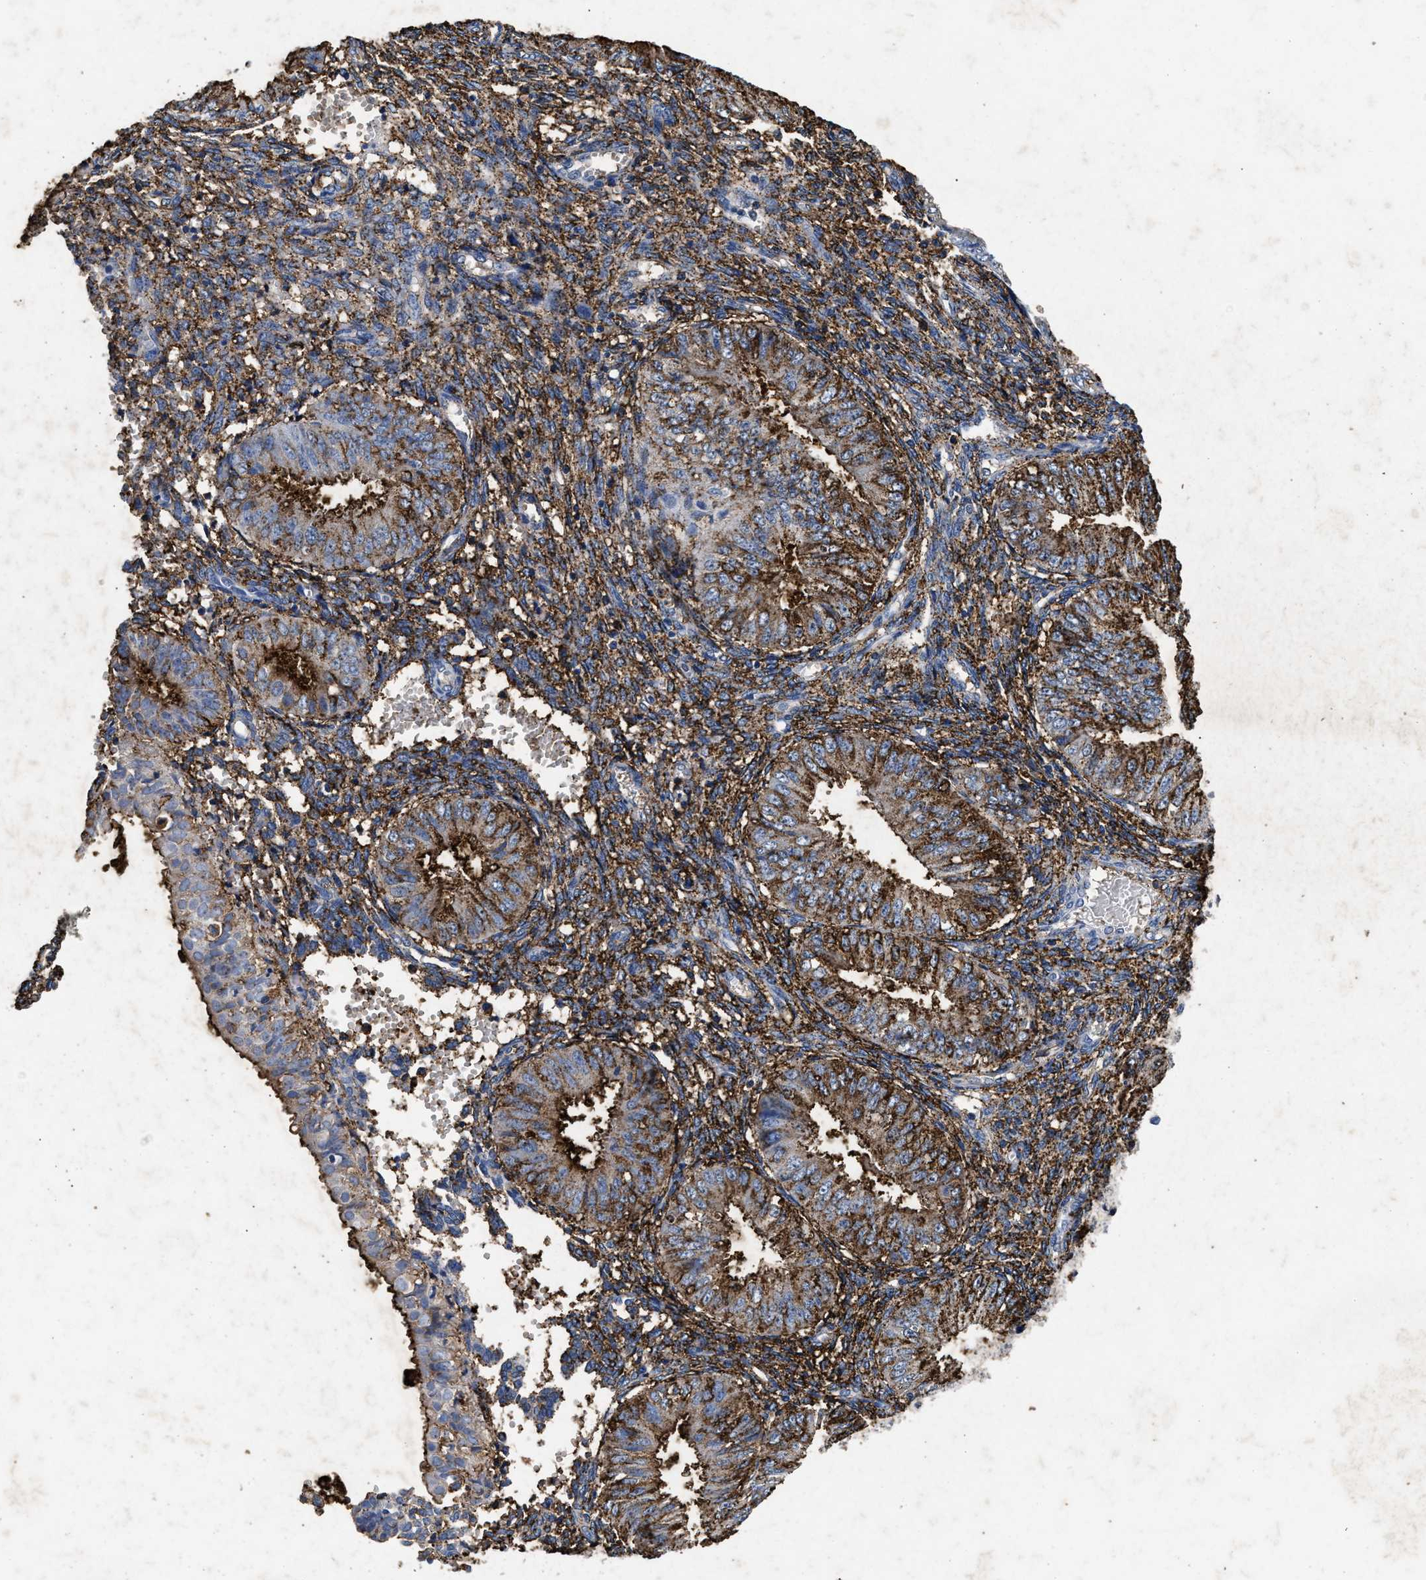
{"staining": {"intensity": "moderate", "quantity": "25%-75%", "location": "cytoplasmic/membranous"}, "tissue": "endometrial cancer", "cell_type": "Tumor cells", "image_type": "cancer", "snomed": [{"axis": "morphology", "description": "Normal tissue, NOS"}, {"axis": "morphology", "description": "Adenocarcinoma, NOS"}, {"axis": "topography", "description": "Endometrium"}], "caption": "Brown immunohistochemical staining in human endometrial adenocarcinoma demonstrates moderate cytoplasmic/membranous positivity in about 25%-75% of tumor cells. (Stains: DAB (3,3'-diaminobenzidine) in brown, nuclei in blue, Microscopy: brightfield microscopy at high magnification).", "gene": "LTB4R2", "patient": {"sex": "female", "age": 53}}